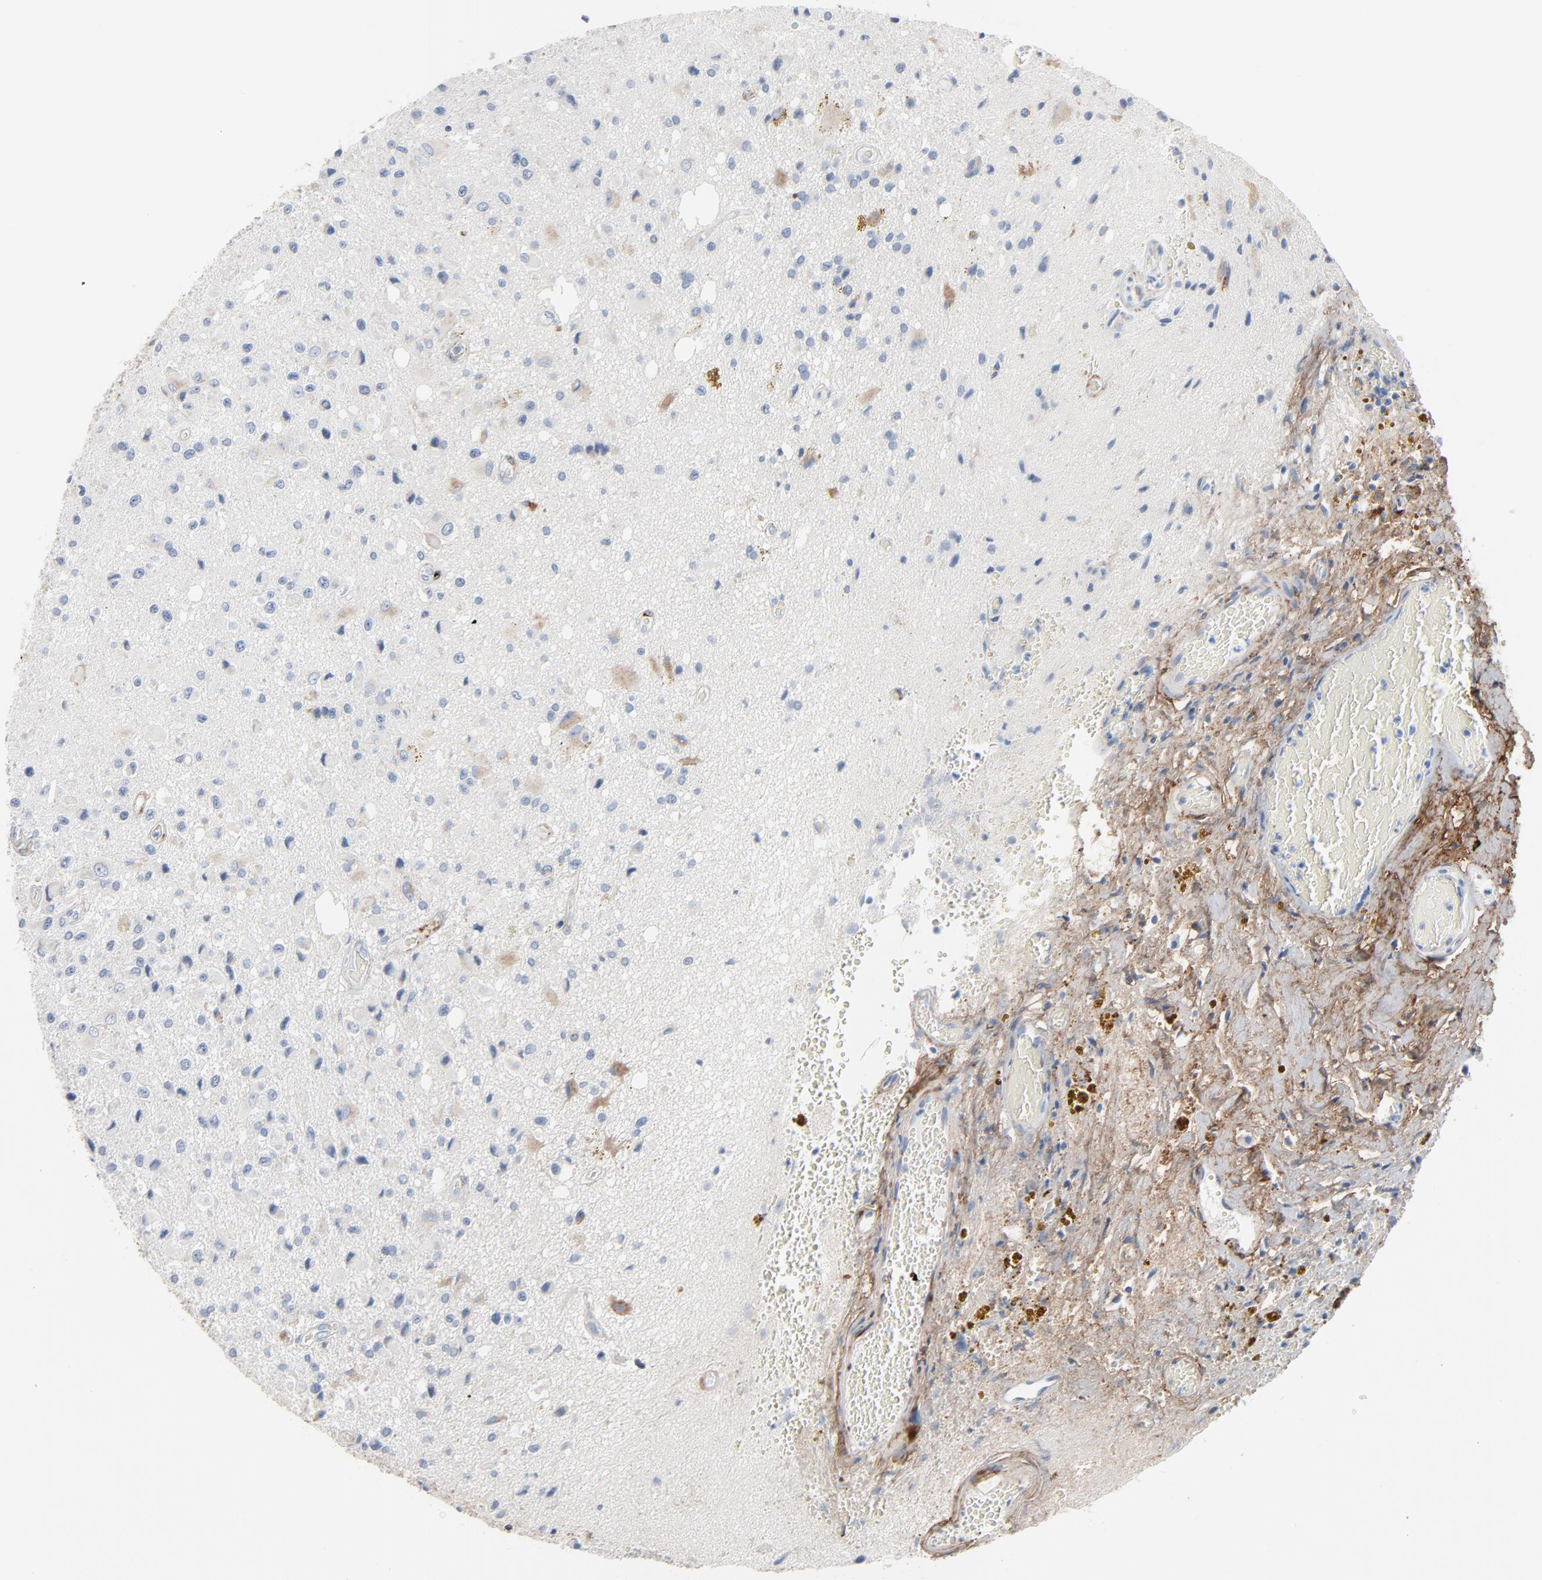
{"staining": {"intensity": "moderate", "quantity": "<25%", "location": "cytoplasmic/membranous"}, "tissue": "glioma", "cell_type": "Tumor cells", "image_type": "cancer", "snomed": [{"axis": "morphology", "description": "Glioma, malignant, Low grade"}, {"axis": "topography", "description": "Brain"}], "caption": "Protein staining of glioma tissue displays moderate cytoplasmic/membranous staining in approximately <25% of tumor cells.", "gene": "BGN", "patient": {"sex": "male", "age": 58}}